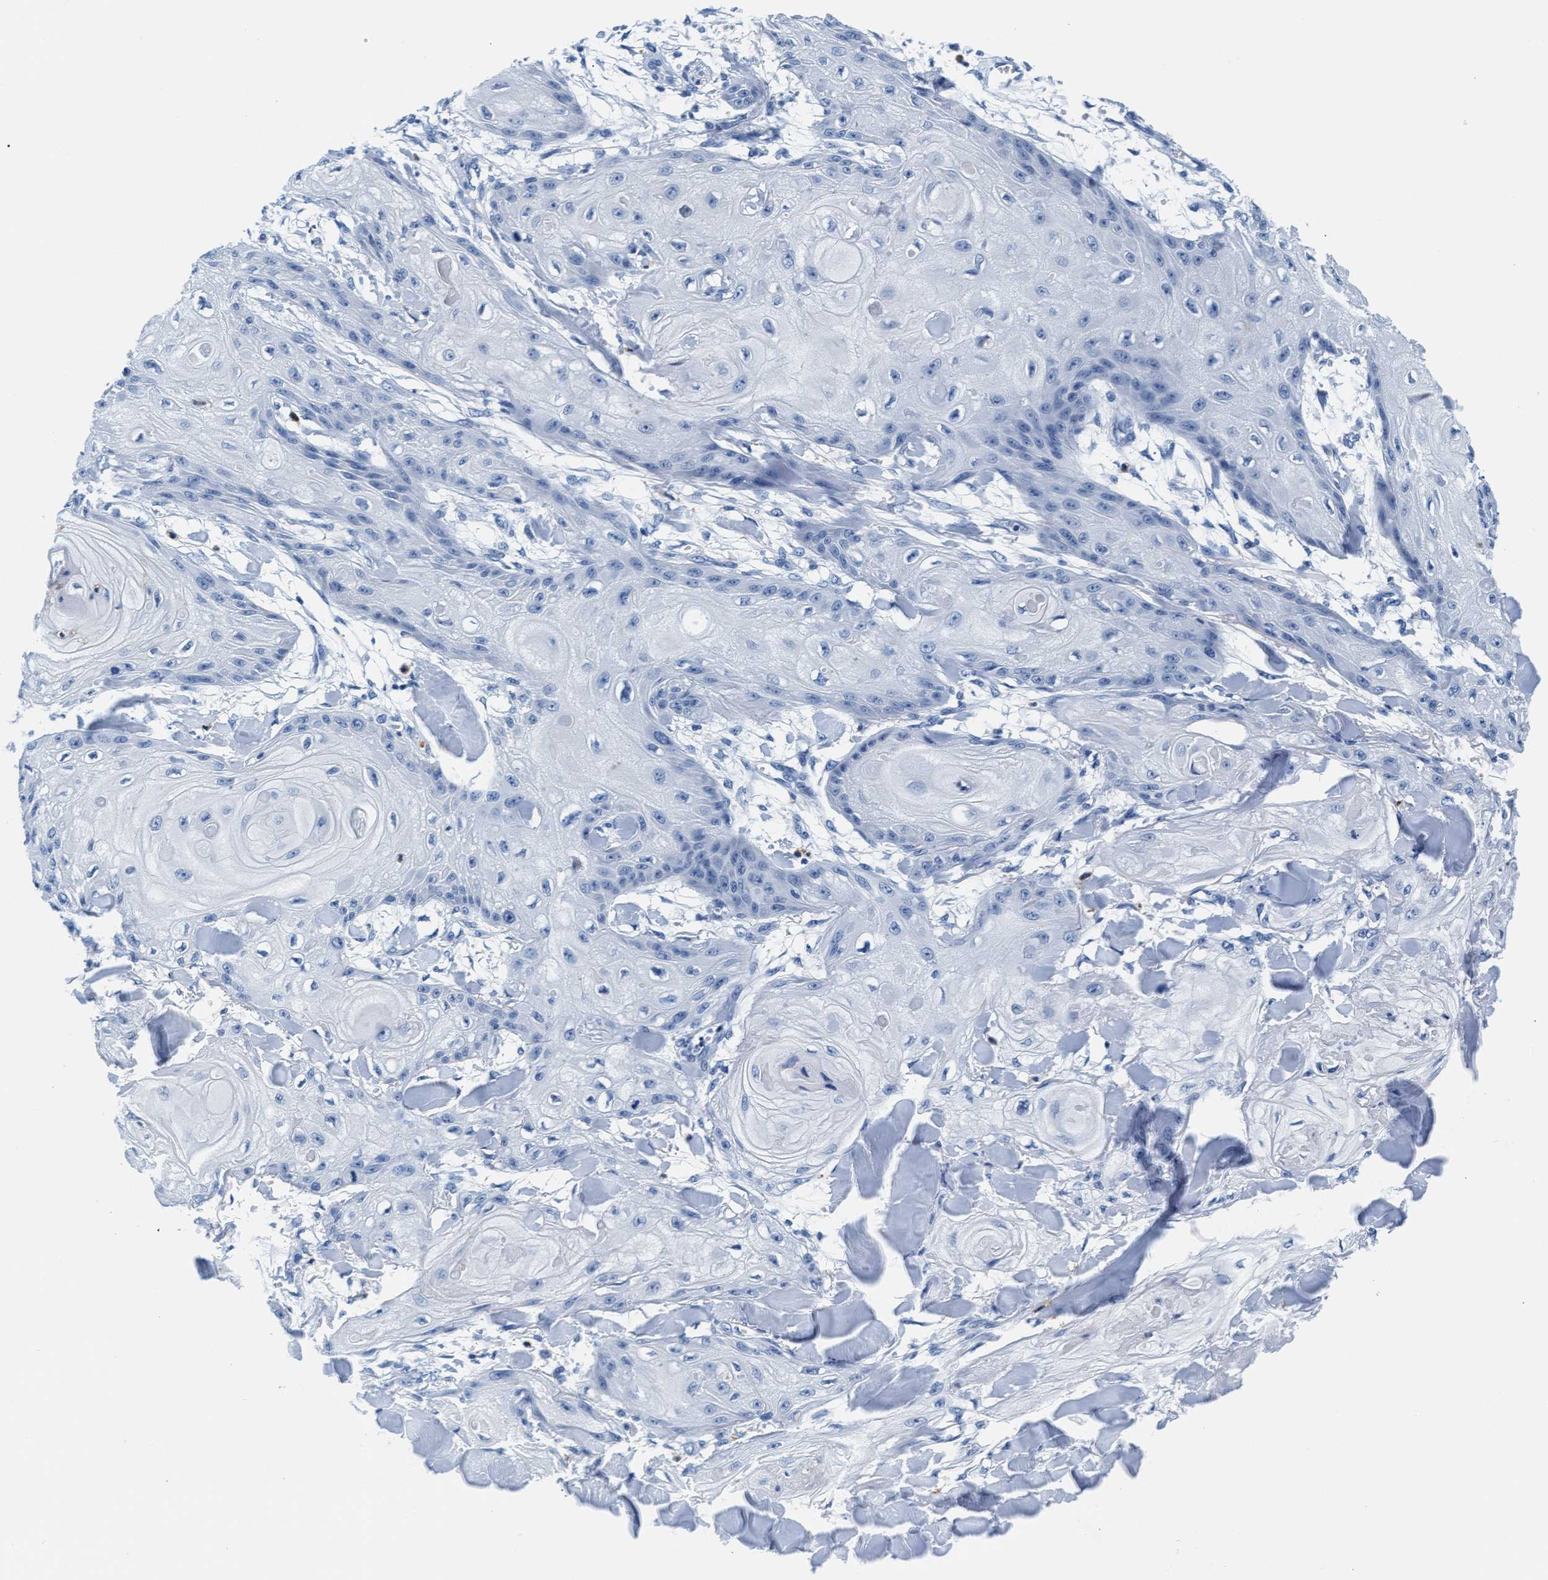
{"staining": {"intensity": "negative", "quantity": "none", "location": "none"}, "tissue": "skin cancer", "cell_type": "Tumor cells", "image_type": "cancer", "snomed": [{"axis": "morphology", "description": "Squamous cell carcinoma, NOS"}, {"axis": "topography", "description": "Skin"}], "caption": "Skin cancer was stained to show a protein in brown. There is no significant expression in tumor cells.", "gene": "MMP8", "patient": {"sex": "male", "age": 74}}